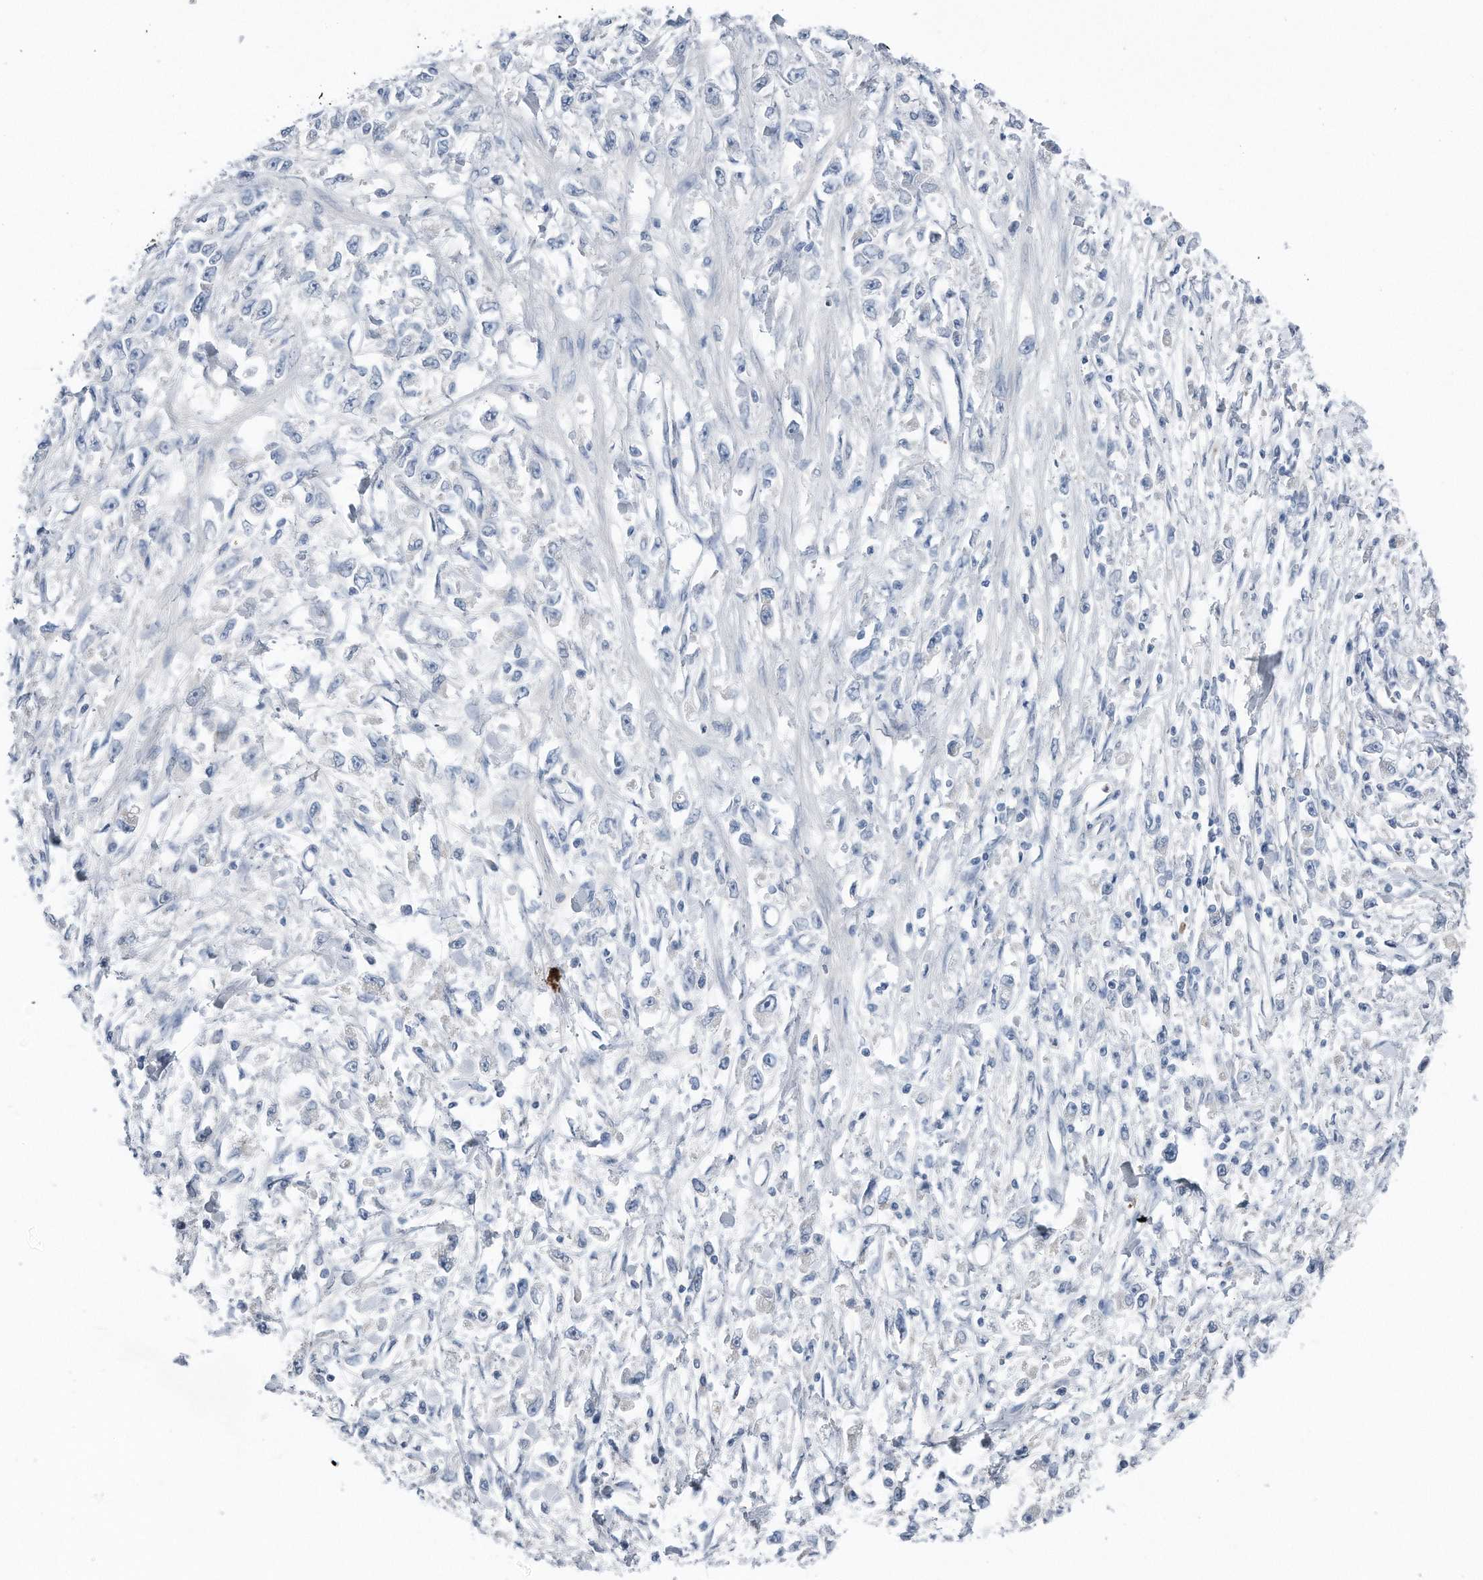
{"staining": {"intensity": "negative", "quantity": "none", "location": "none"}, "tissue": "stomach cancer", "cell_type": "Tumor cells", "image_type": "cancer", "snomed": [{"axis": "morphology", "description": "Adenocarcinoma, NOS"}, {"axis": "topography", "description": "Stomach"}], "caption": "An image of human stomach cancer is negative for staining in tumor cells.", "gene": "YRDC", "patient": {"sex": "female", "age": 59}}